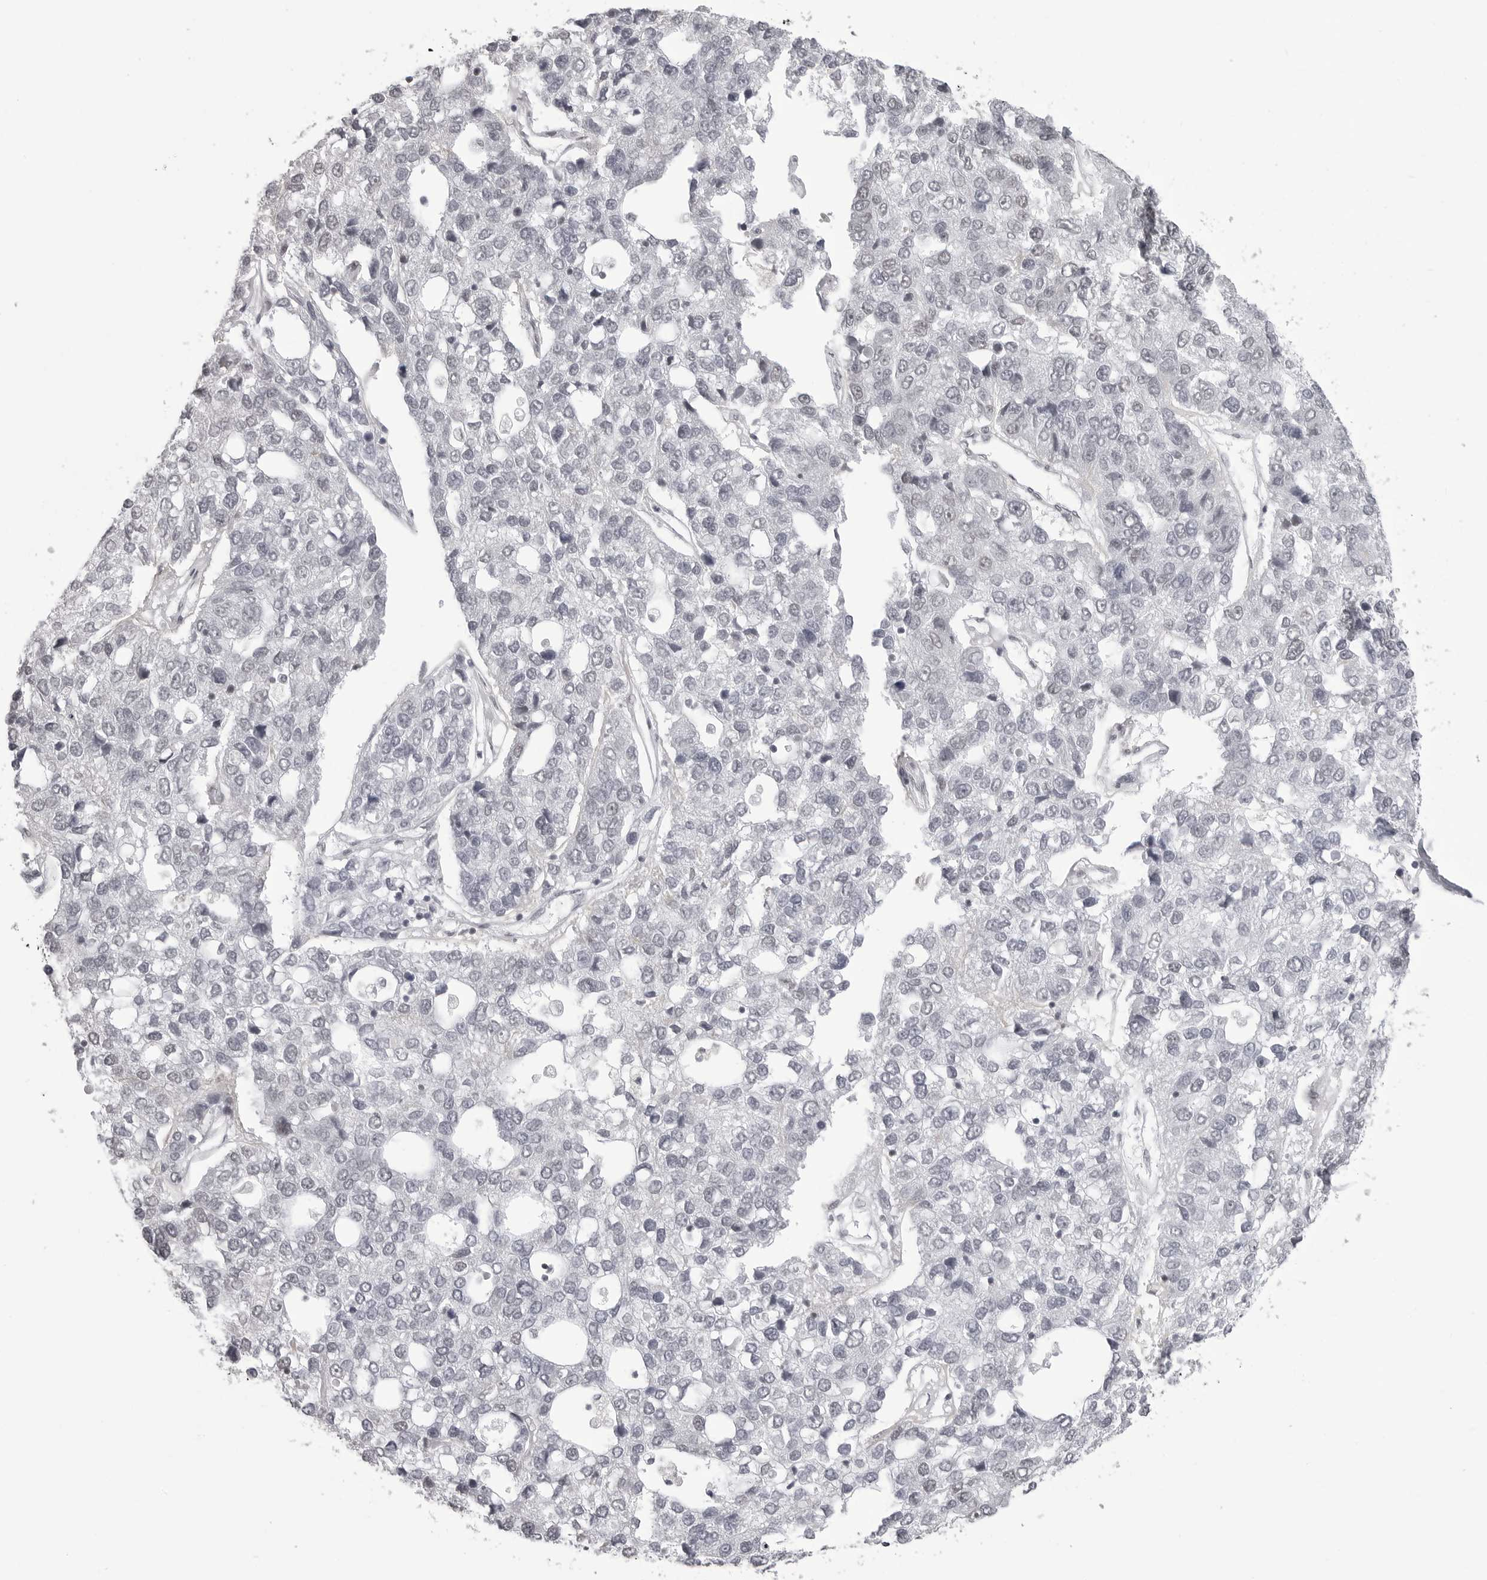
{"staining": {"intensity": "negative", "quantity": "none", "location": "none"}, "tissue": "pancreatic cancer", "cell_type": "Tumor cells", "image_type": "cancer", "snomed": [{"axis": "morphology", "description": "Adenocarcinoma, NOS"}, {"axis": "topography", "description": "Pancreas"}], "caption": "Immunohistochemistry (IHC) micrograph of neoplastic tissue: human adenocarcinoma (pancreatic) stained with DAB (3,3'-diaminobenzidine) shows no significant protein positivity in tumor cells. The staining is performed using DAB brown chromogen with nuclei counter-stained in using hematoxylin.", "gene": "WRAP53", "patient": {"sex": "female", "age": 61}}